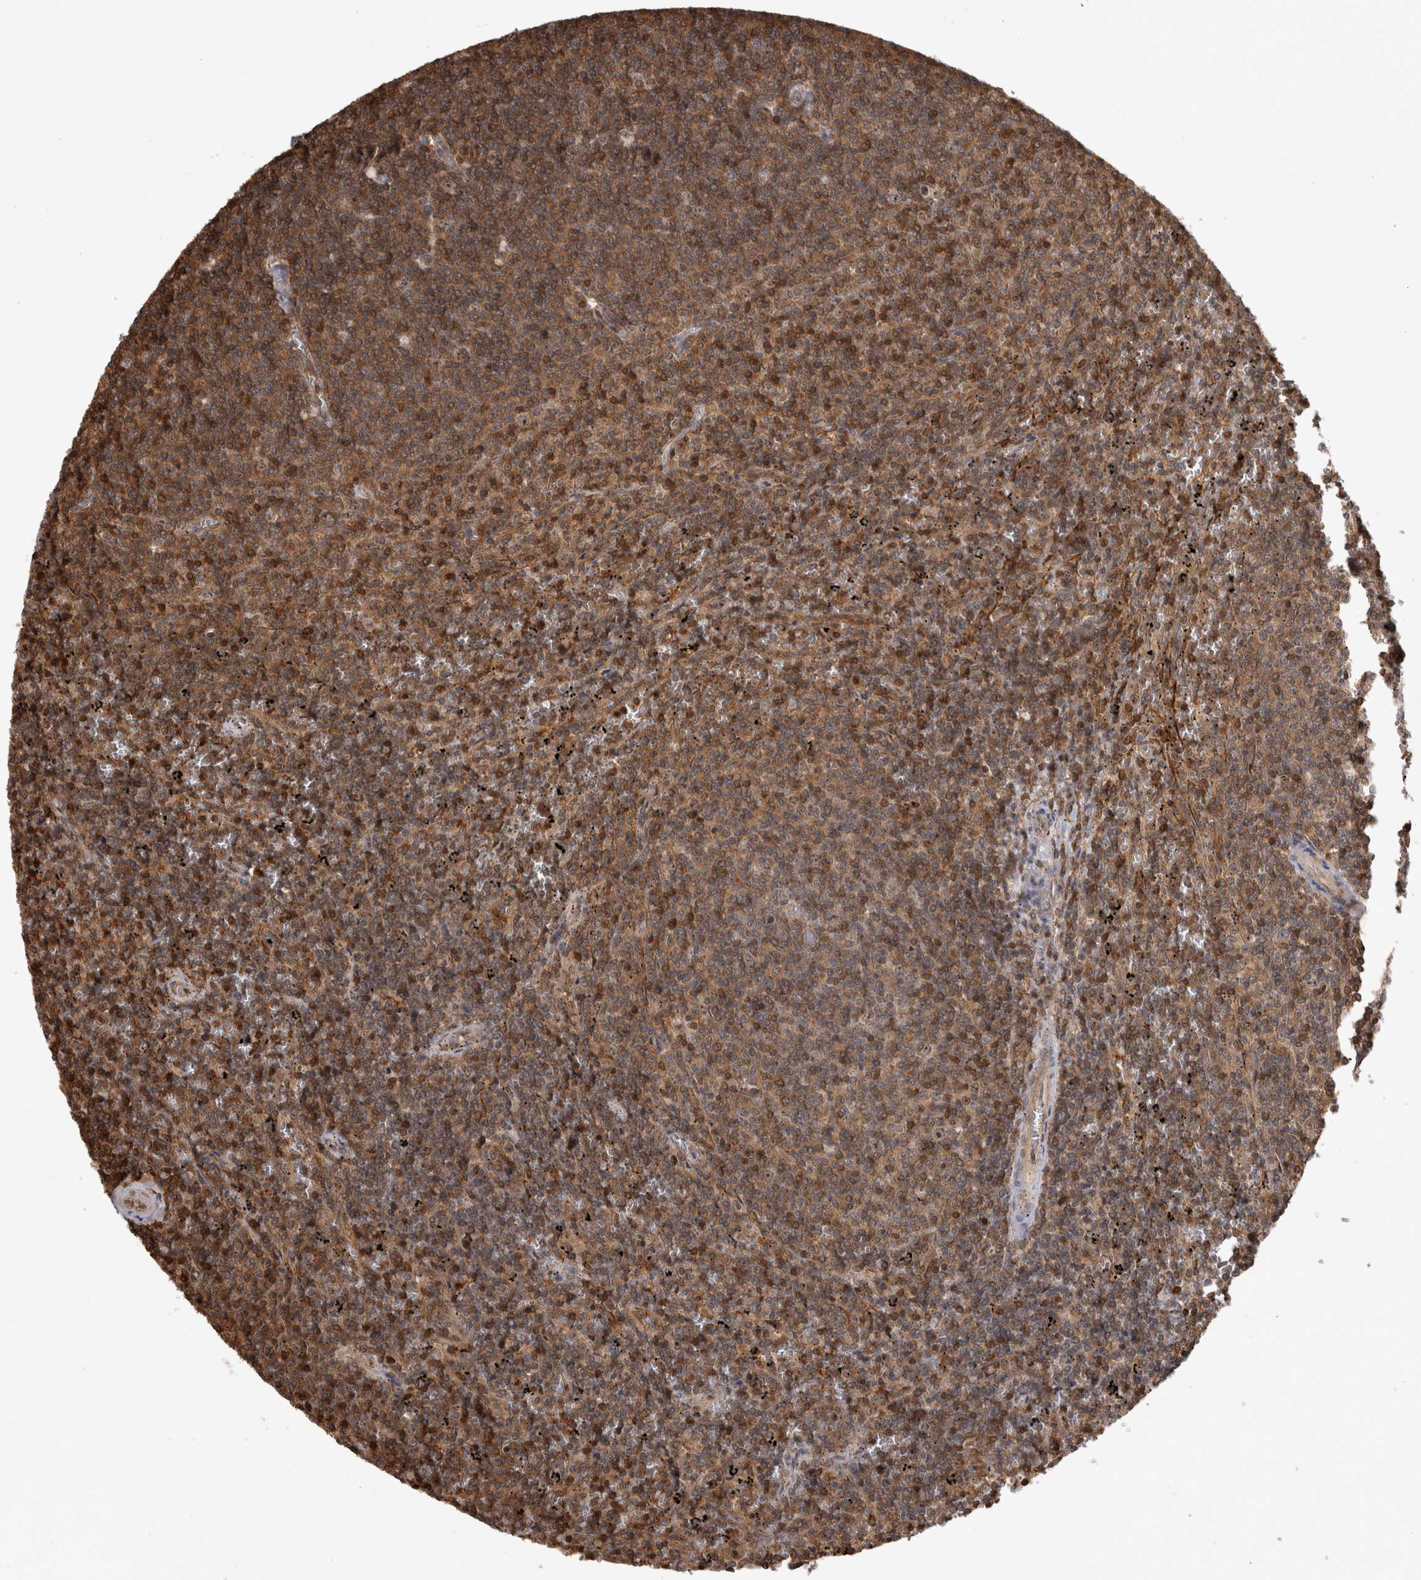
{"staining": {"intensity": "moderate", "quantity": ">75%", "location": "cytoplasmic/membranous,nuclear"}, "tissue": "lymphoma", "cell_type": "Tumor cells", "image_type": "cancer", "snomed": [{"axis": "morphology", "description": "Malignant lymphoma, non-Hodgkin's type, Low grade"}, {"axis": "topography", "description": "Spleen"}], "caption": "Protein expression analysis of lymphoma demonstrates moderate cytoplasmic/membranous and nuclear expression in about >75% of tumor cells. (brown staining indicates protein expression, while blue staining denotes nuclei).", "gene": "TDRD7", "patient": {"sex": "female", "age": 50}}